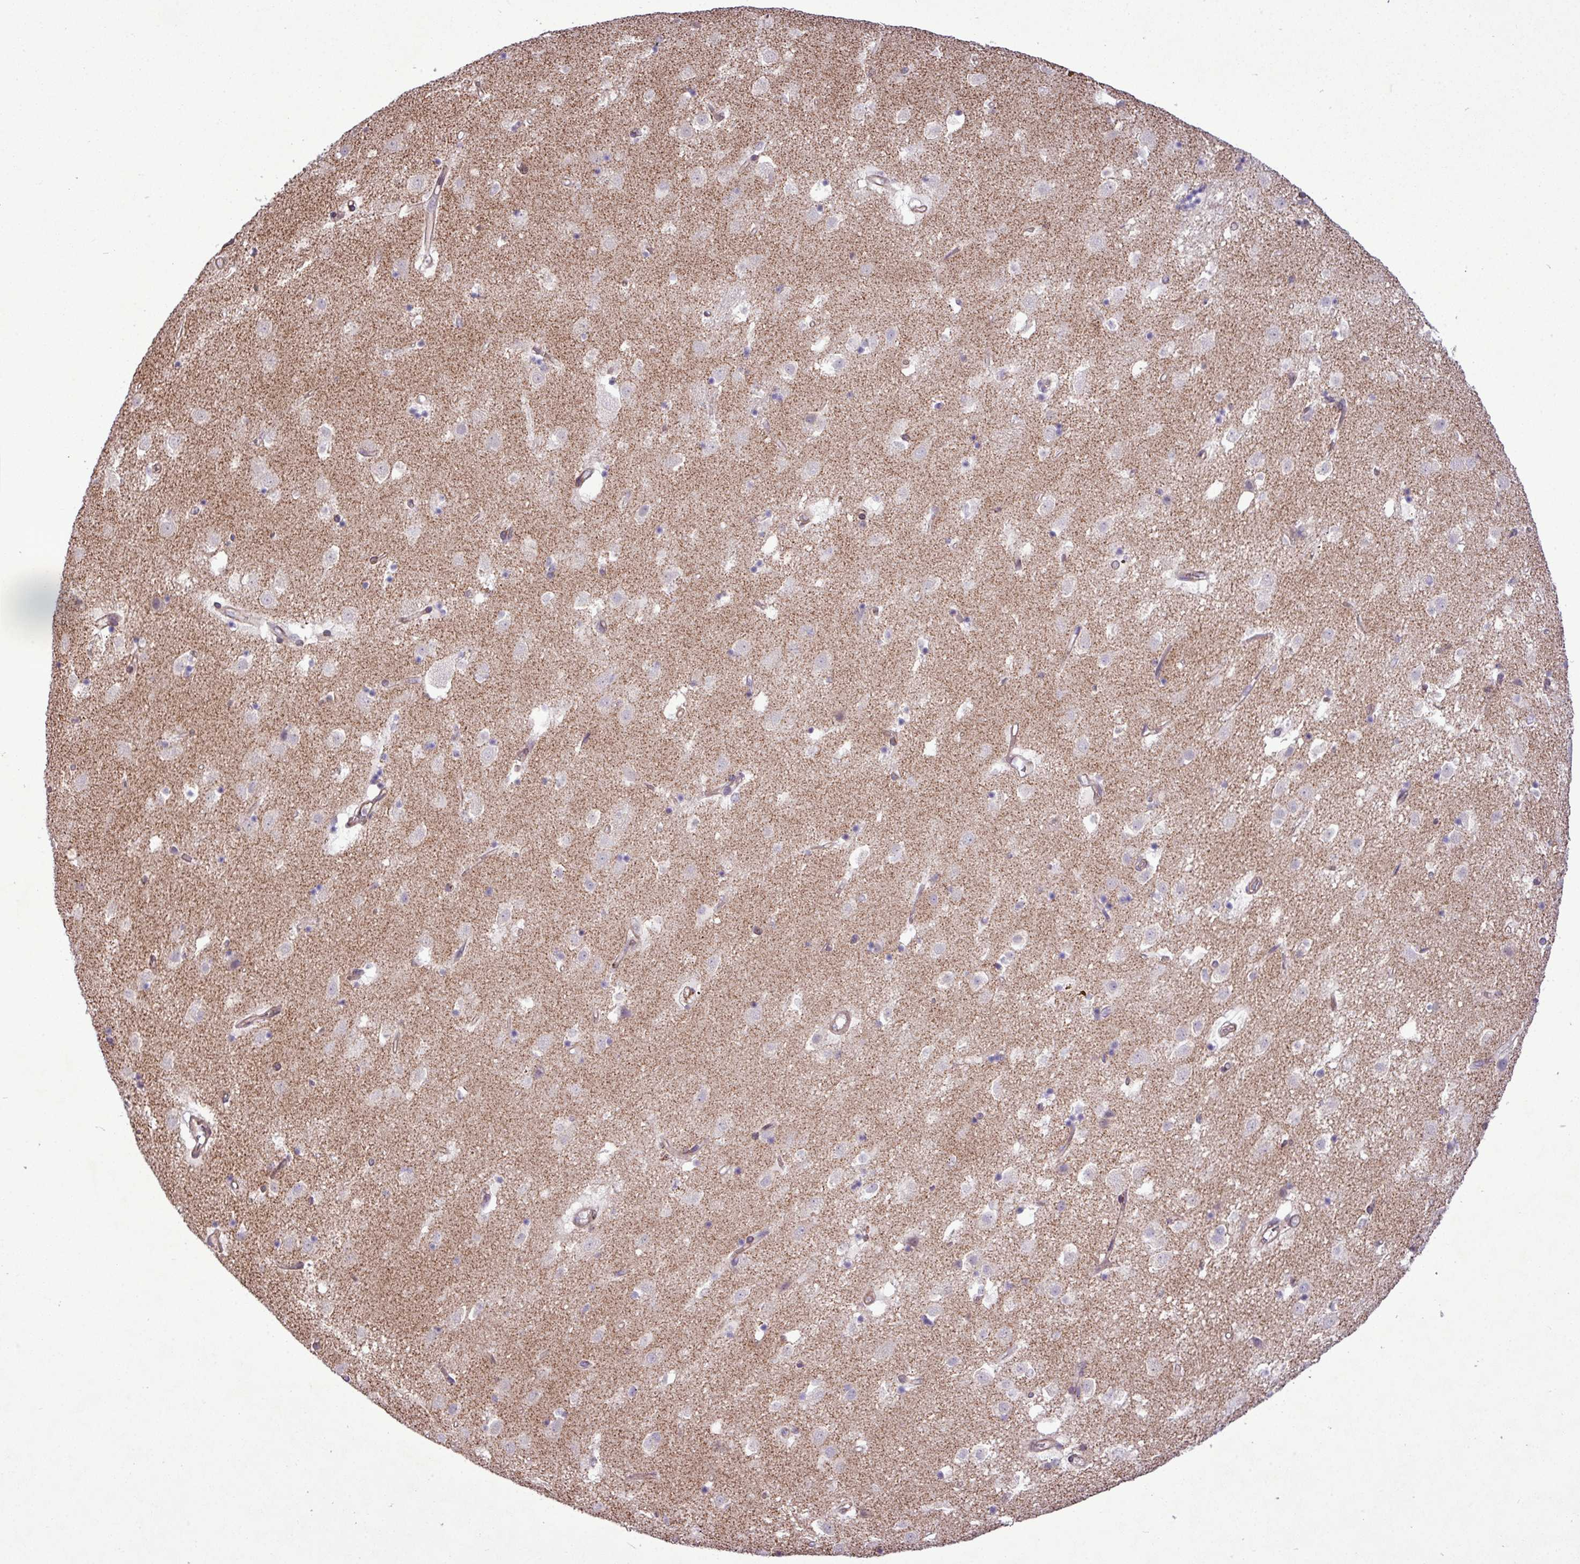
{"staining": {"intensity": "weak", "quantity": "<25%", "location": "cytoplasmic/membranous"}, "tissue": "caudate", "cell_type": "Glial cells", "image_type": "normal", "snomed": [{"axis": "morphology", "description": "Normal tissue, NOS"}, {"axis": "topography", "description": "Lateral ventricle wall"}], "caption": "High magnification brightfield microscopy of normal caudate stained with DAB (brown) and counterstained with hematoxylin (blue): glial cells show no significant positivity. (Stains: DAB (3,3'-diaminobenzidine) IHC with hematoxylin counter stain, Microscopy: brightfield microscopy at high magnification).", "gene": "CD248", "patient": {"sex": "male", "age": 58}}